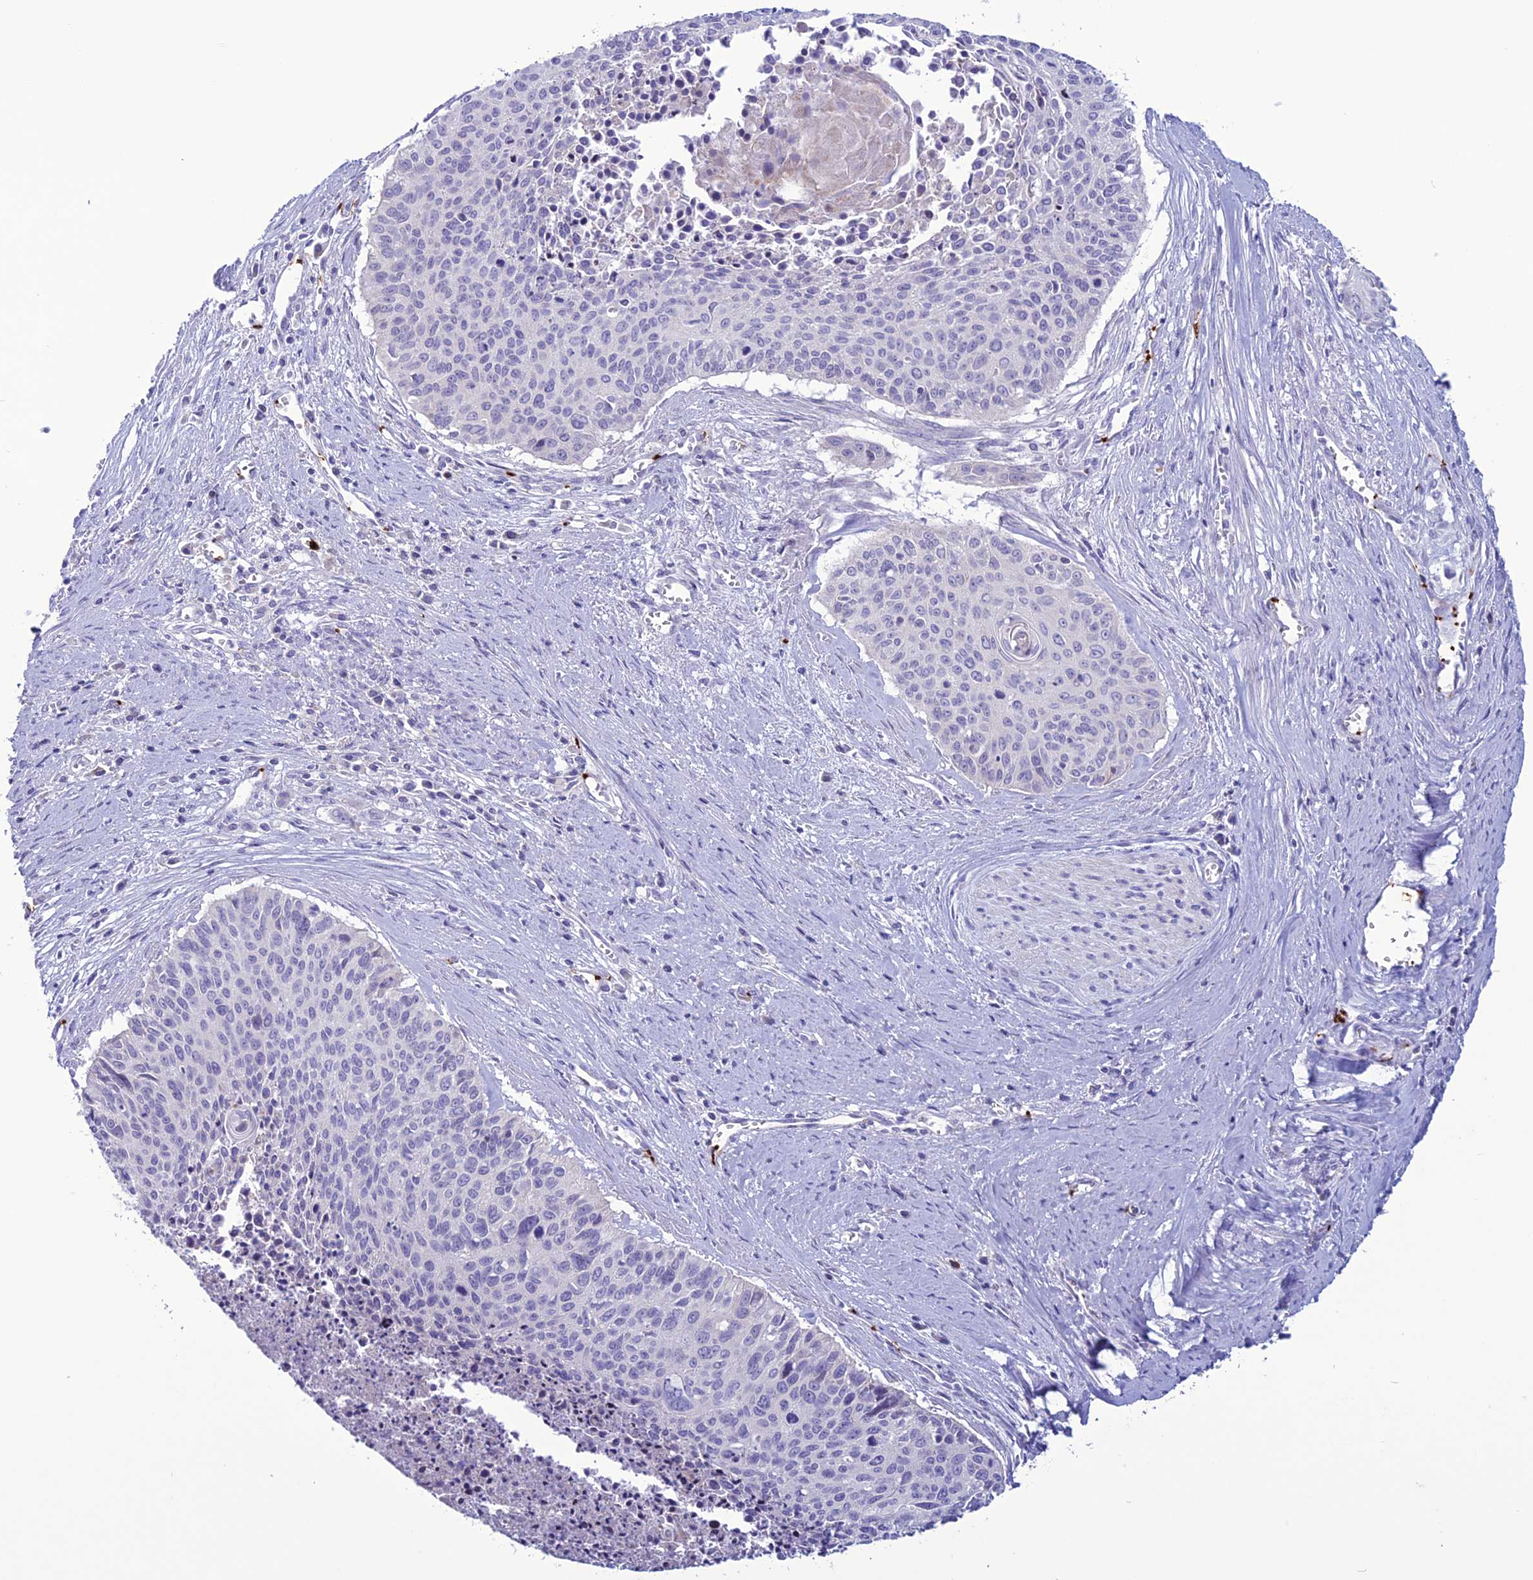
{"staining": {"intensity": "negative", "quantity": "none", "location": "none"}, "tissue": "cervical cancer", "cell_type": "Tumor cells", "image_type": "cancer", "snomed": [{"axis": "morphology", "description": "Squamous cell carcinoma, NOS"}, {"axis": "topography", "description": "Cervix"}], "caption": "High power microscopy histopathology image of an immunohistochemistry (IHC) photomicrograph of cervical squamous cell carcinoma, revealing no significant staining in tumor cells.", "gene": "C21orf140", "patient": {"sex": "female", "age": 55}}